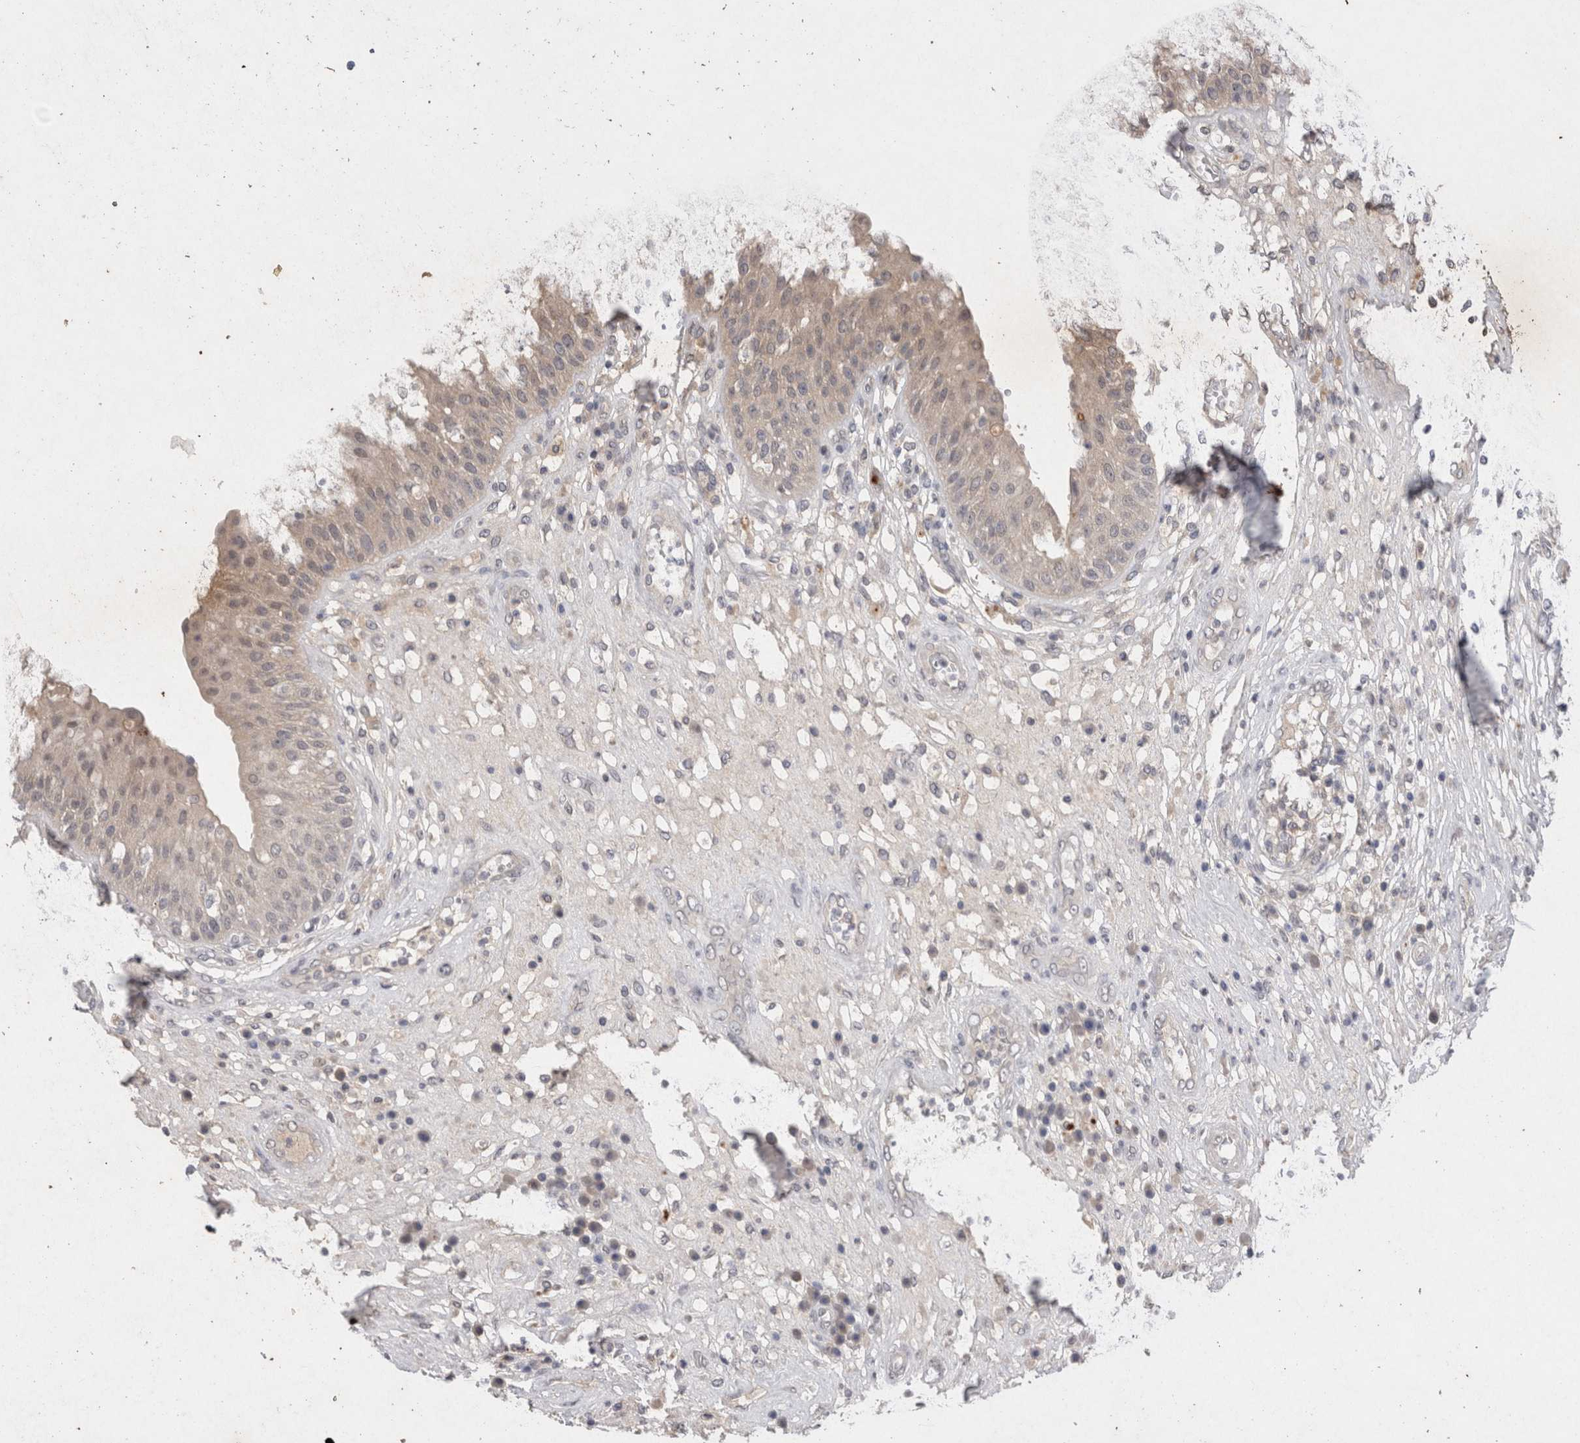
{"staining": {"intensity": "negative", "quantity": "none", "location": "none"}, "tissue": "urinary bladder", "cell_type": "Urothelial cells", "image_type": "normal", "snomed": [{"axis": "morphology", "description": "Normal tissue, NOS"}, {"axis": "topography", "description": "Urinary bladder"}], "caption": "The photomicrograph displays no significant expression in urothelial cells of urinary bladder.", "gene": "RASSF3", "patient": {"sex": "female", "age": 62}}